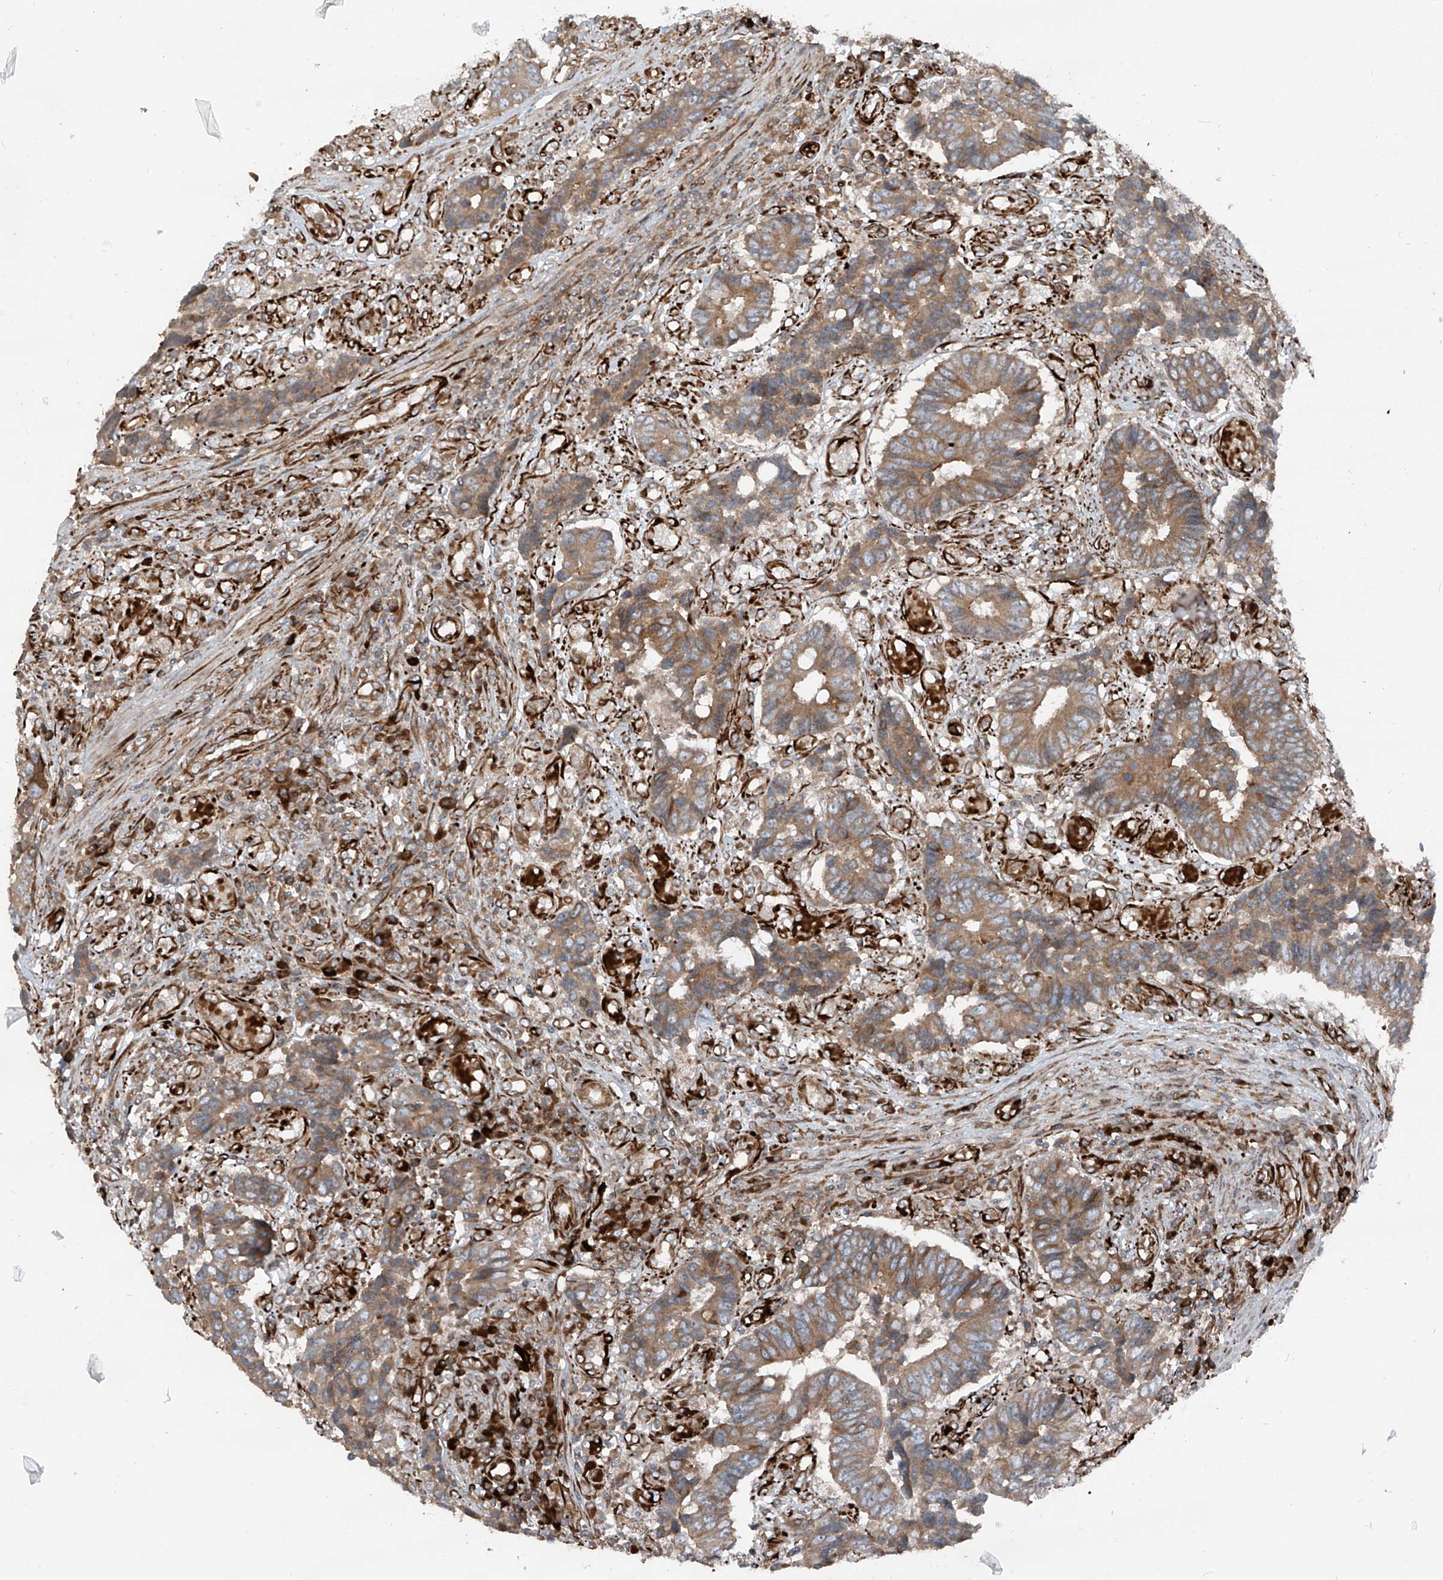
{"staining": {"intensity": "moderate", "quantity": ">75%", "location": "cytoplasmic/membranous"}, "tissue": "colorectal cancer", "cell_type": "Tumor cells", "image_type": "cancer", "snomed": [{"axis": "morphology", "description": "Adenocarcinoma, NOS"}, {"axis": "topography", "description": "Rectum"}], "caption": "An image showing moderate cytoplasmic/membranous expression in approximately >75% of tumor cells in adenocarcinoma (colorectal), as visualized by brown immunohistochemical staining.", "gene": "ERLEC1", "patient": {"sex": "male", "age": 84}}